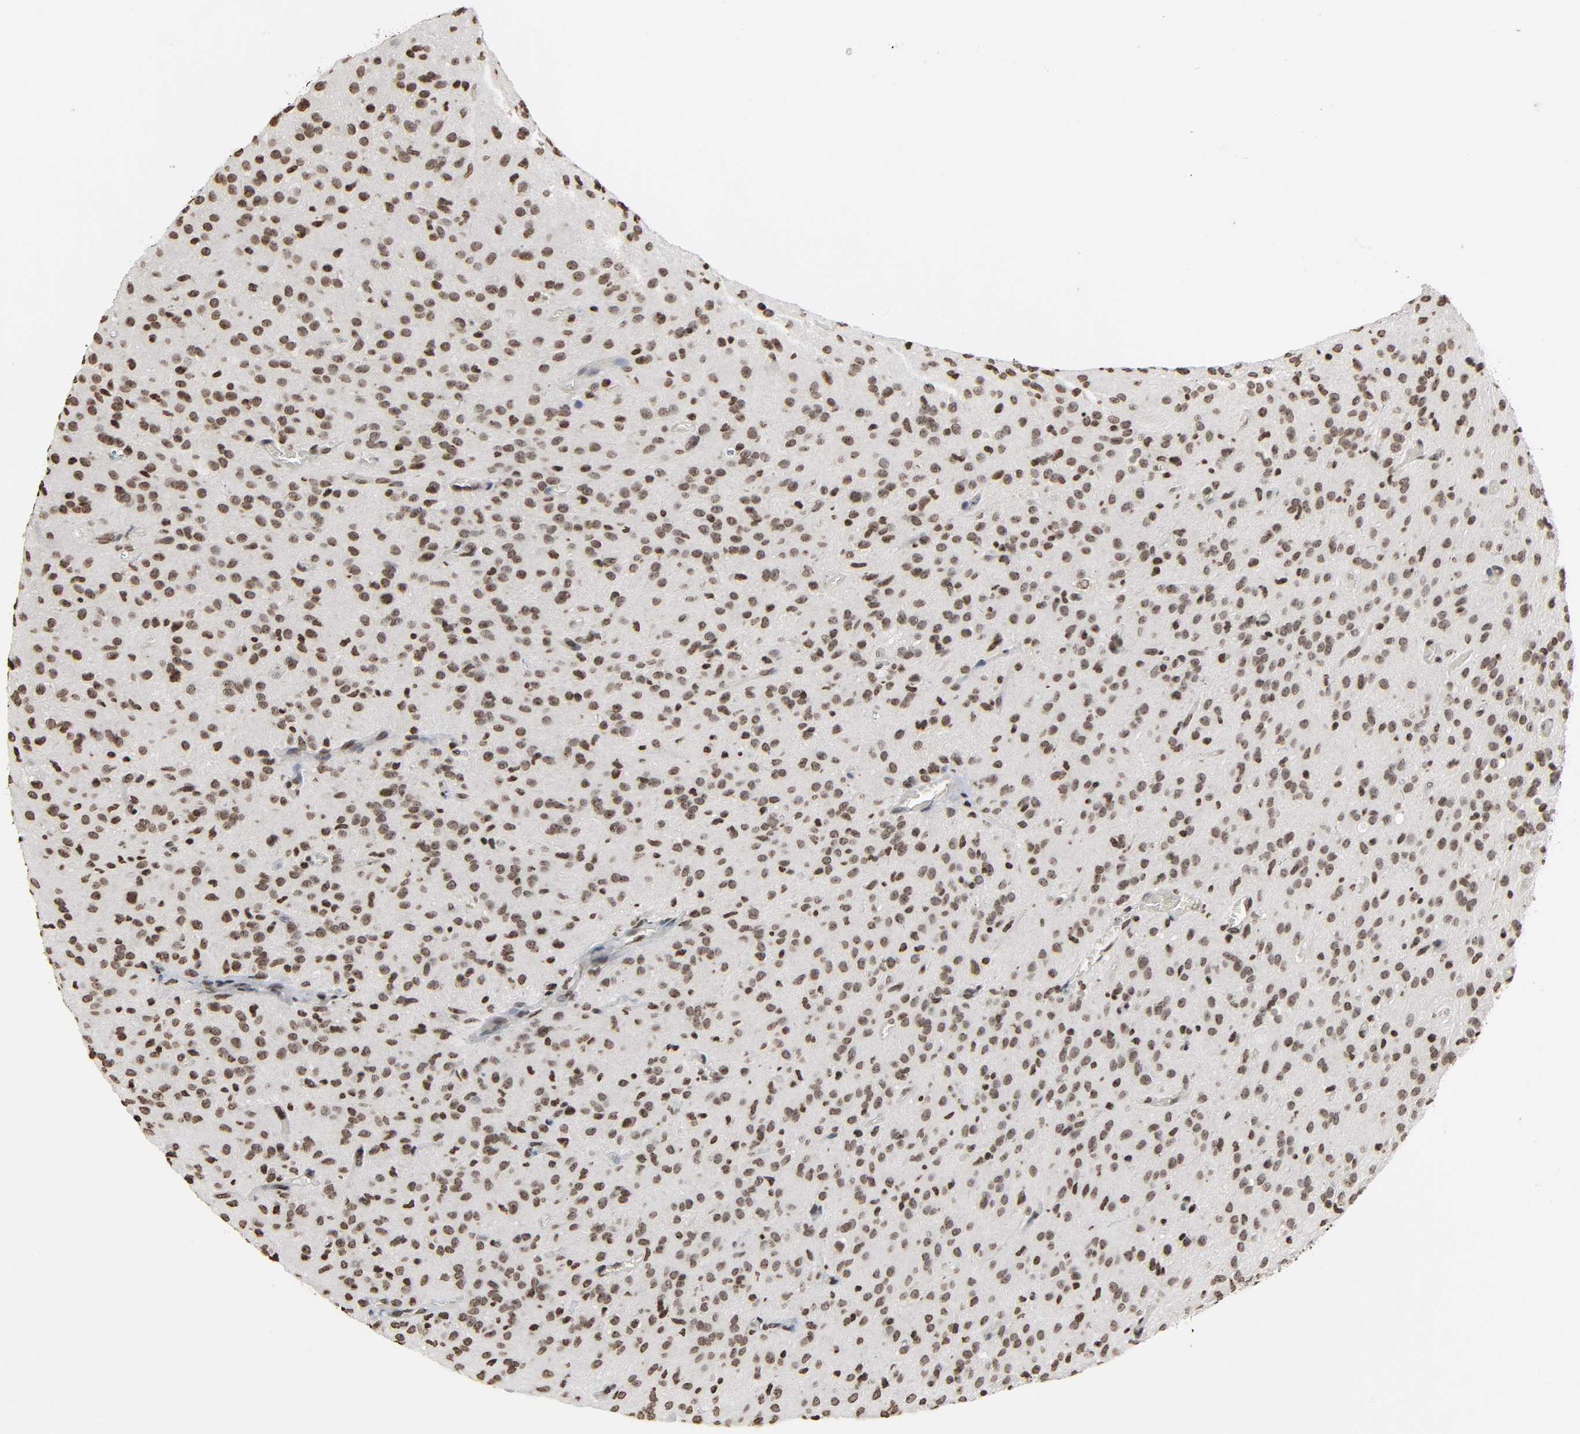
{"staining": {"intensity": "moderate", "quantity": ">75%", "location": "nuclear"}, "tissue": "glioma", "cell_type": "Tumor cells", "image_type": "cancer", "snomed": [{"axis": "morphology", "description": "Glioma, malignant, High grade"}, {"axis": "topography", "description": "Brain"}], "caption": "DAB (3,3'-diaminobenzidine) immunohistochemical staining of malignant glioma (high-grade) displays moderate nuclear protein staining in about >75% of tumor cells.", "gene": "ELAVL1", "patient": {"sex": "female", "age": 59}}